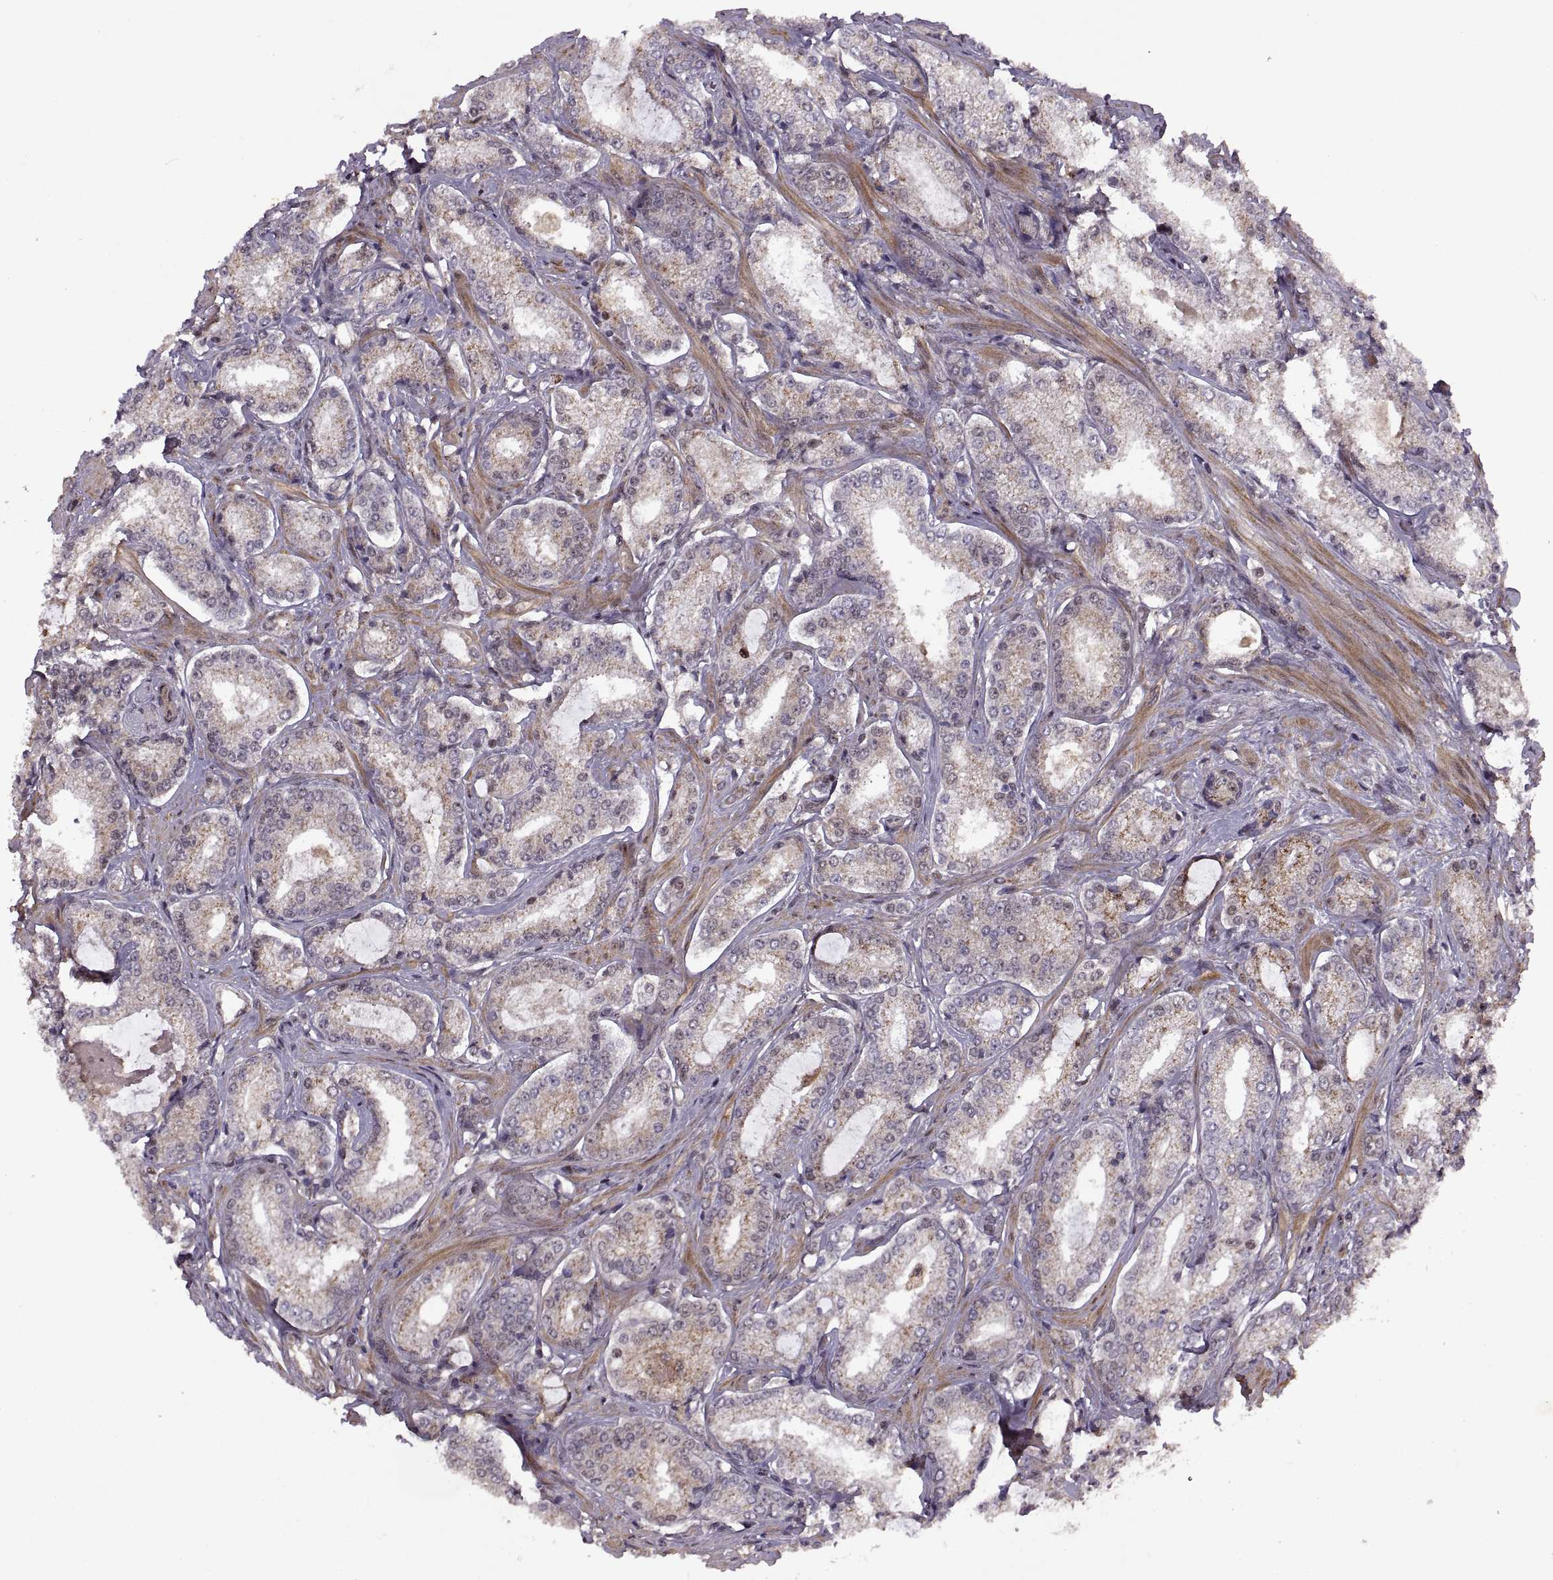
{"staining": {"intensity": "weak", "quantity": "25%-75%", "location": "cytoplasmic/membranous"}, "tissue": "prostate cancer", "cell_type": "Tumor cells", "image_type": "cancer", "snomed": [{"axis": "morphology", "description": "Adenocarcinoma, Low grade"}, {"axis": "topography", "description": "Prostate"}], "caption": "IHC staining of prostate cancer (low-grade adenocarcinoma), which demonstrates low levels of weak cytoplasmic/membranous positivity in about 25%-75% of tumor cells indicating weak cytoplasmic/membranous protein staining. The staining was performed using DAB (3,3'-diaminobenzidine) (brown) for protein detection and nuclei were counterstained in hematoxylin (blue).", "gene": "PTOV1", "patient": {"sex": "male", "age": 56}}